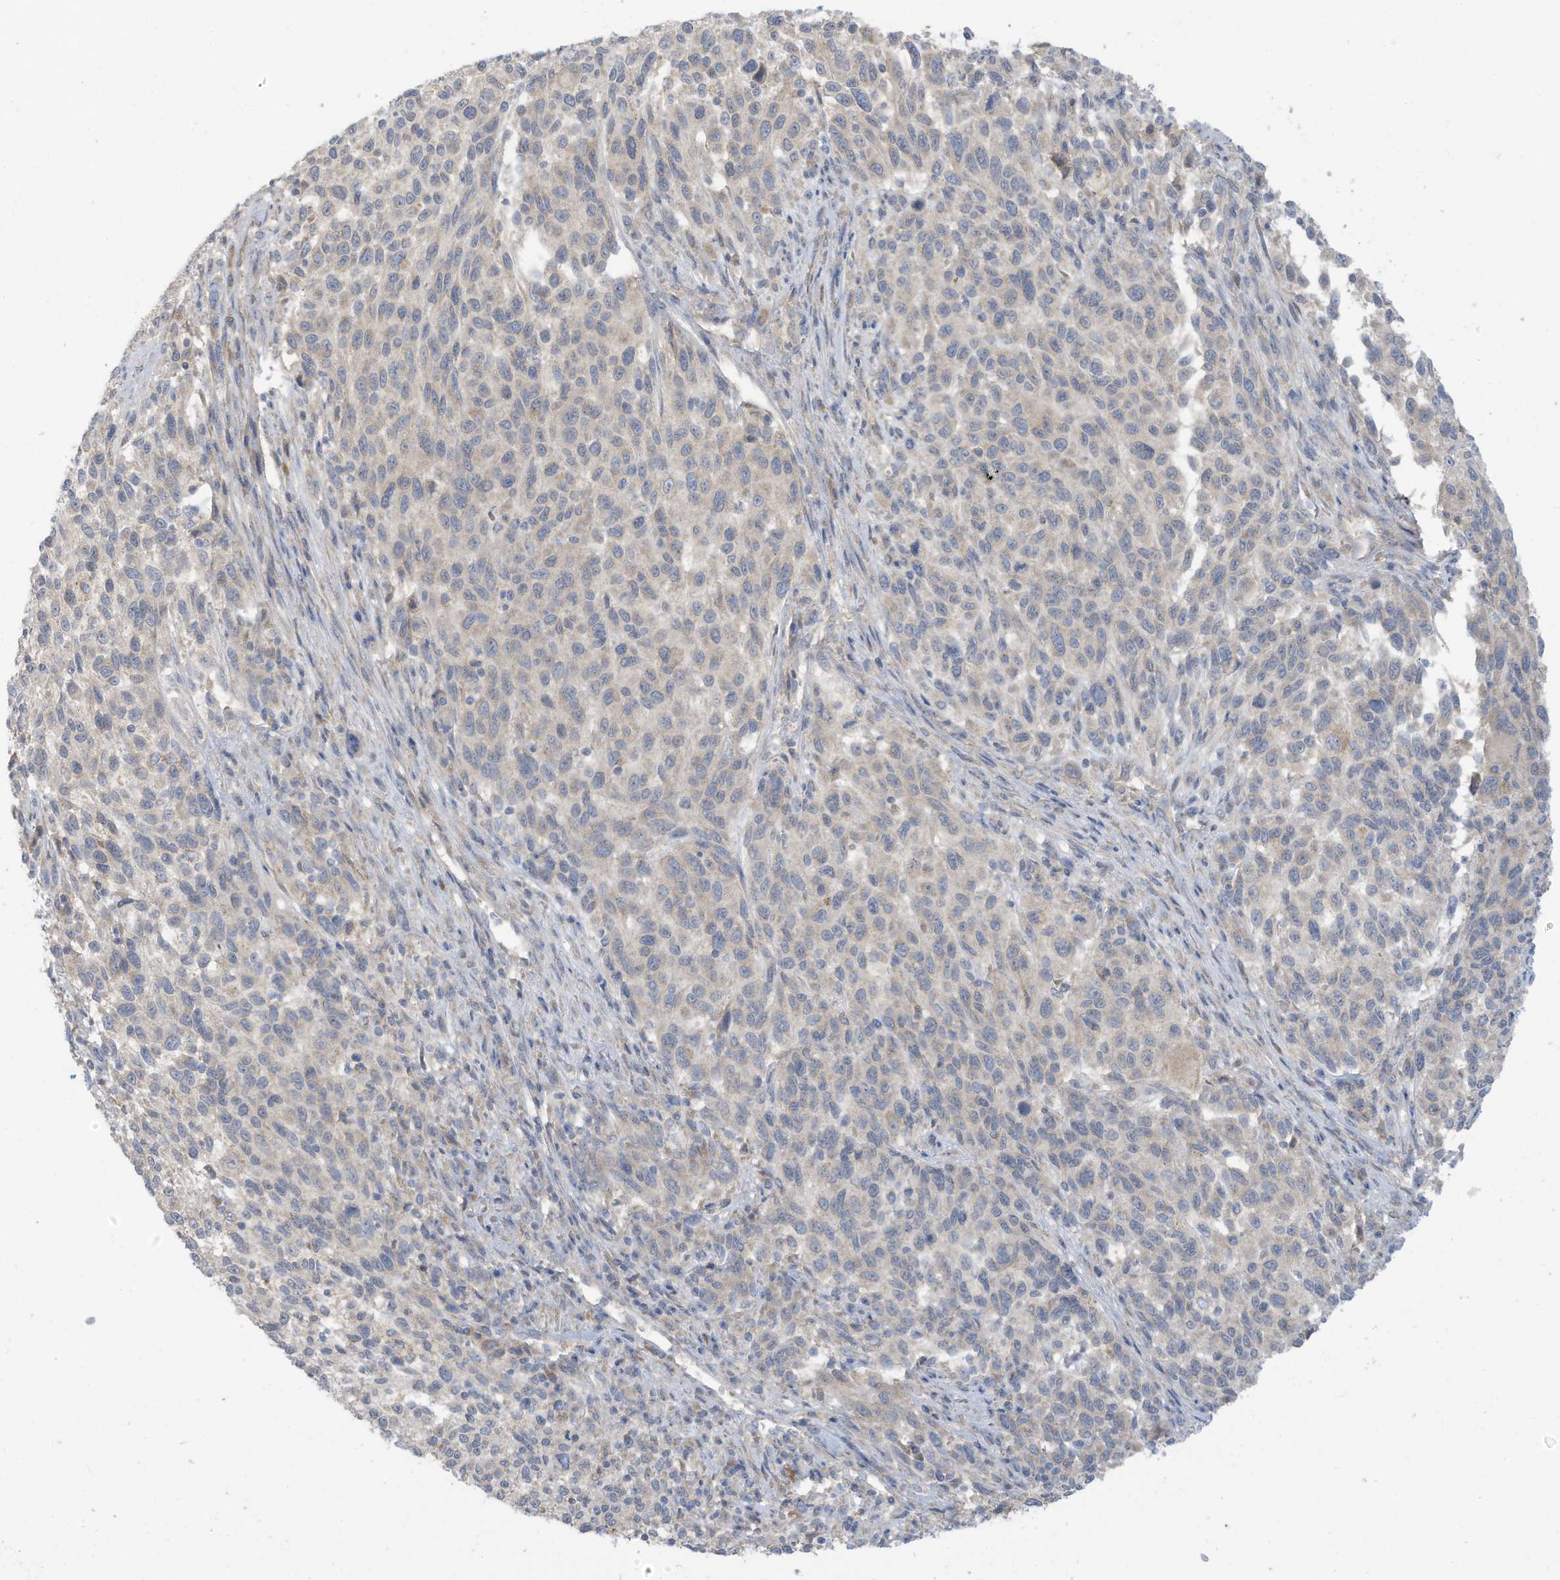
{"staining": {"intensity": "negative", "quantity": "none", "location": "none"}, "tissue": "melanoma", "cell_type": "Tumor cells", "image_type": "cancer", "snomed": [{"axis": "morphology", "description": "Malignant melanoma, Metastatic site"}, {"axis": "topography", "description": "Lymph node"}], "caption": "This is an immunohistochemistry (IHC) histopathology image of melanoma. There is no expression in tumor cells.", "gene": "LRRN2", "patient": {"sex": "male", "age": 61}}